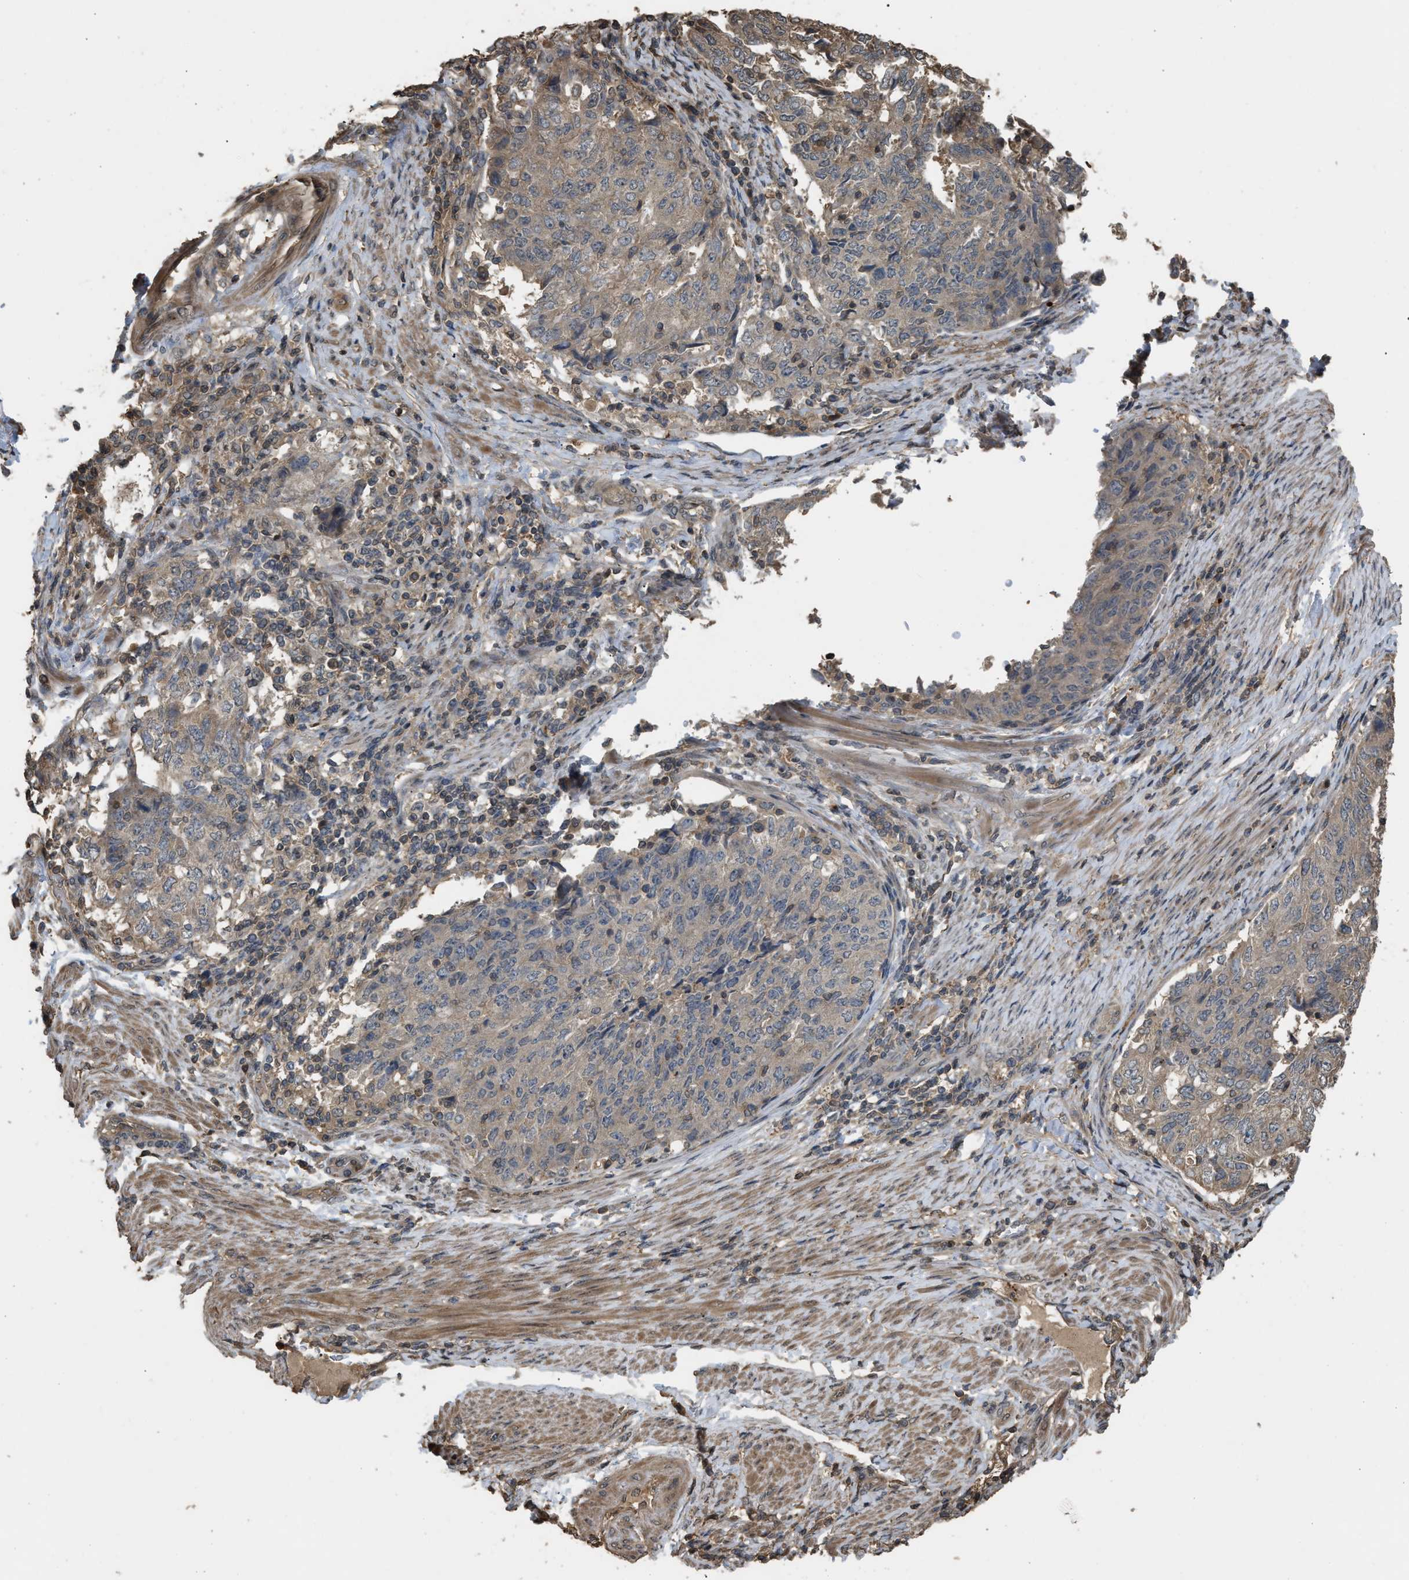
{"staining": {"intensity": "weak", "quantity": "<25%", "location": "cytoplasmic/membranous"}, "tissue": "endometrial cancer", "cell_type": "Tumor cells", "image_type": "cancer", "snomed": [{"axis": "morphology", "description": "Adenocarcinoma, NOS"}, {"axis": "topography", "description": "Endometrium"}], "caption": "DAB immunohistochemical staining of endometrial adenocarcinoma demonstrates no significant positivity in tumor cells.", "gene": "ARHGDIA", "patient": {"sex": "female", "age": 80}}